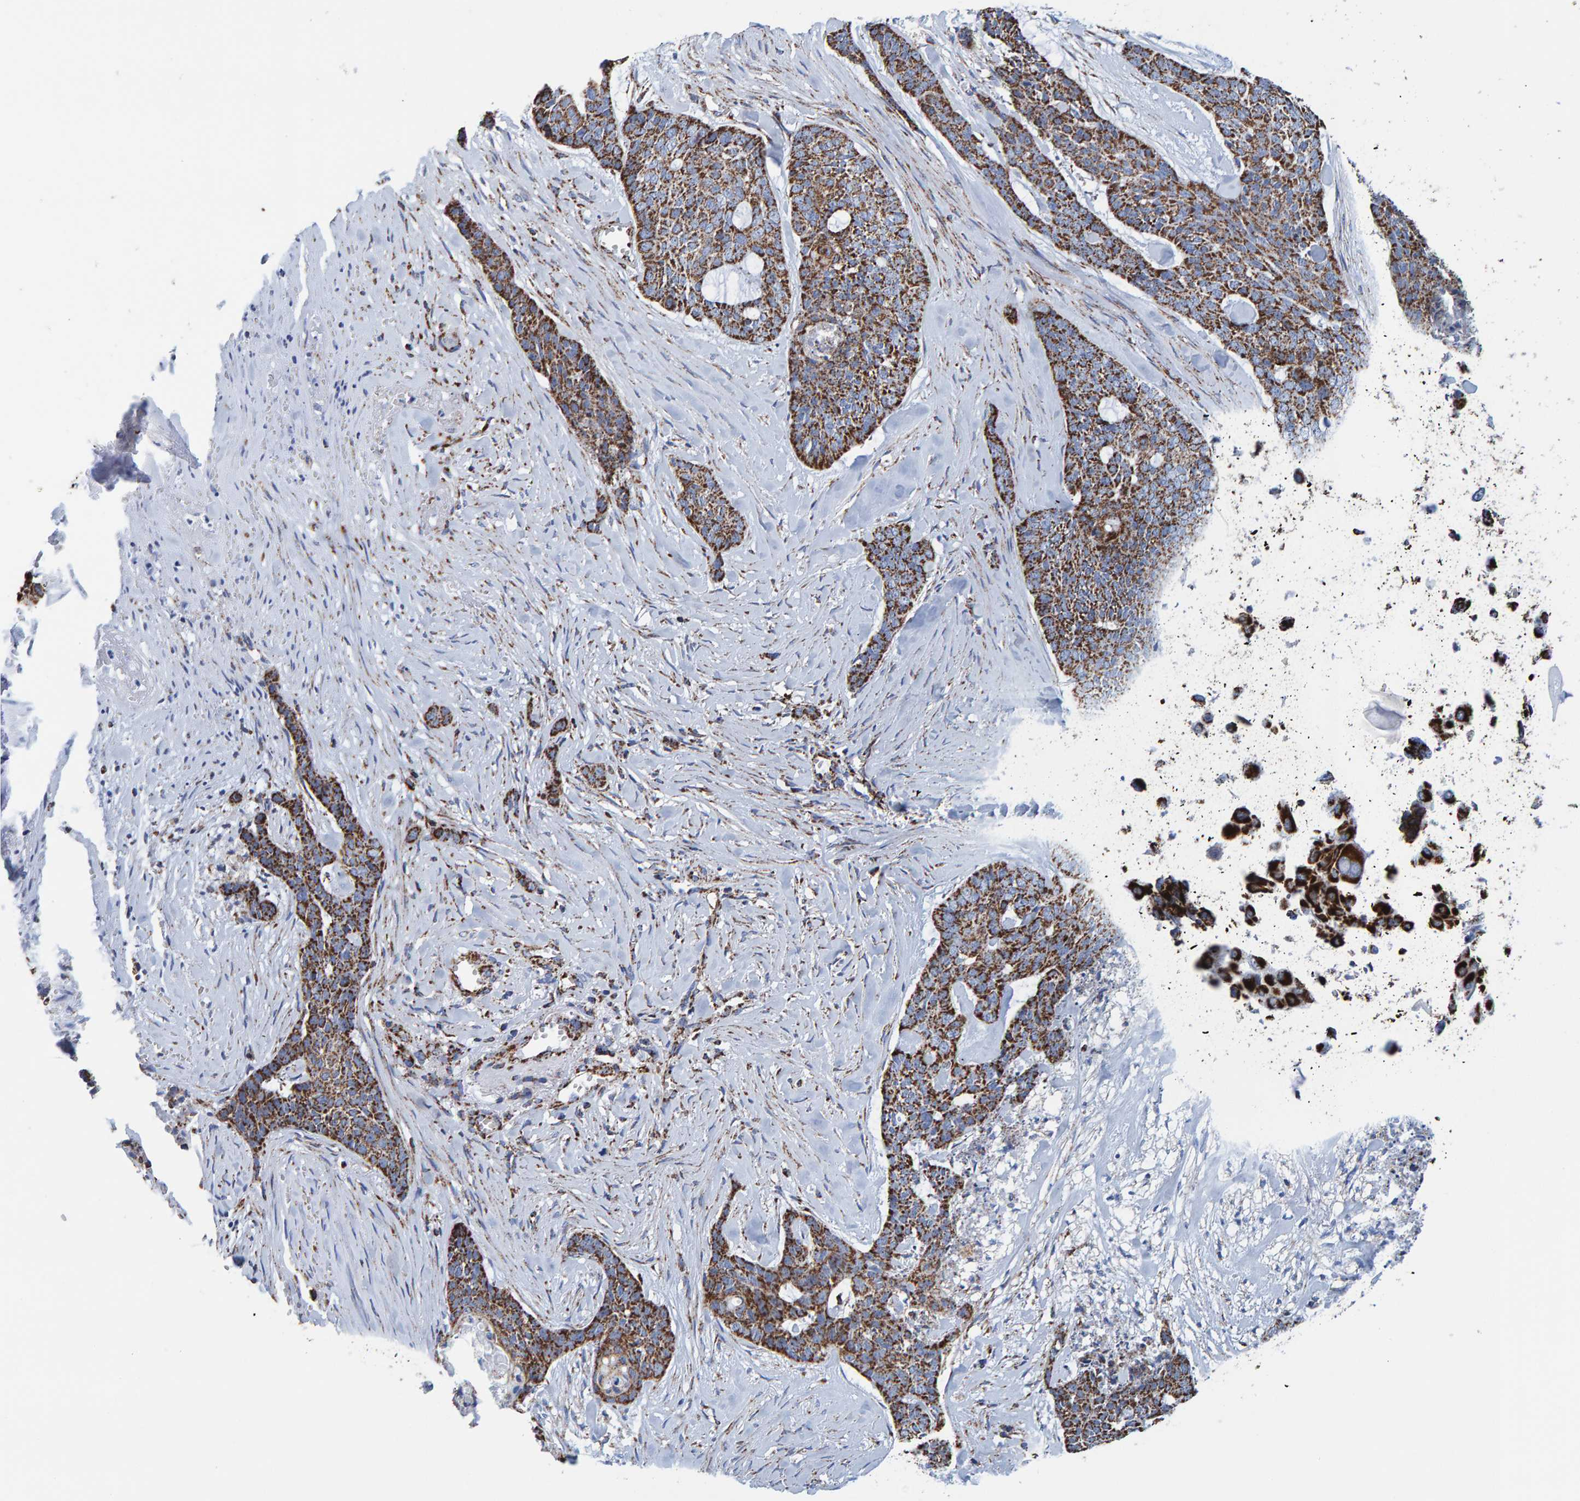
{"staining": {"intensity": "strong", "quantity": ">75%", "location": "cytoplasmic/membranous"}, "tissue": "skin cancer", "cell_type": "Tumor cells", "image_type": "cancer", "snomed": [{"axis": "morphology", "description": "Basal cell carcinoma"}, {"axis": "topography", "description": "Skin"}], "caption": "Tumor cells demonstrate strong cytoplasmic/membranous expression in about >75% of cells in skin cancer (basal cell carcinoma). Nuclei are stained in blue.", "gene": "ENSG00000262660", "patient": {"sex": "female", "age": 64}}